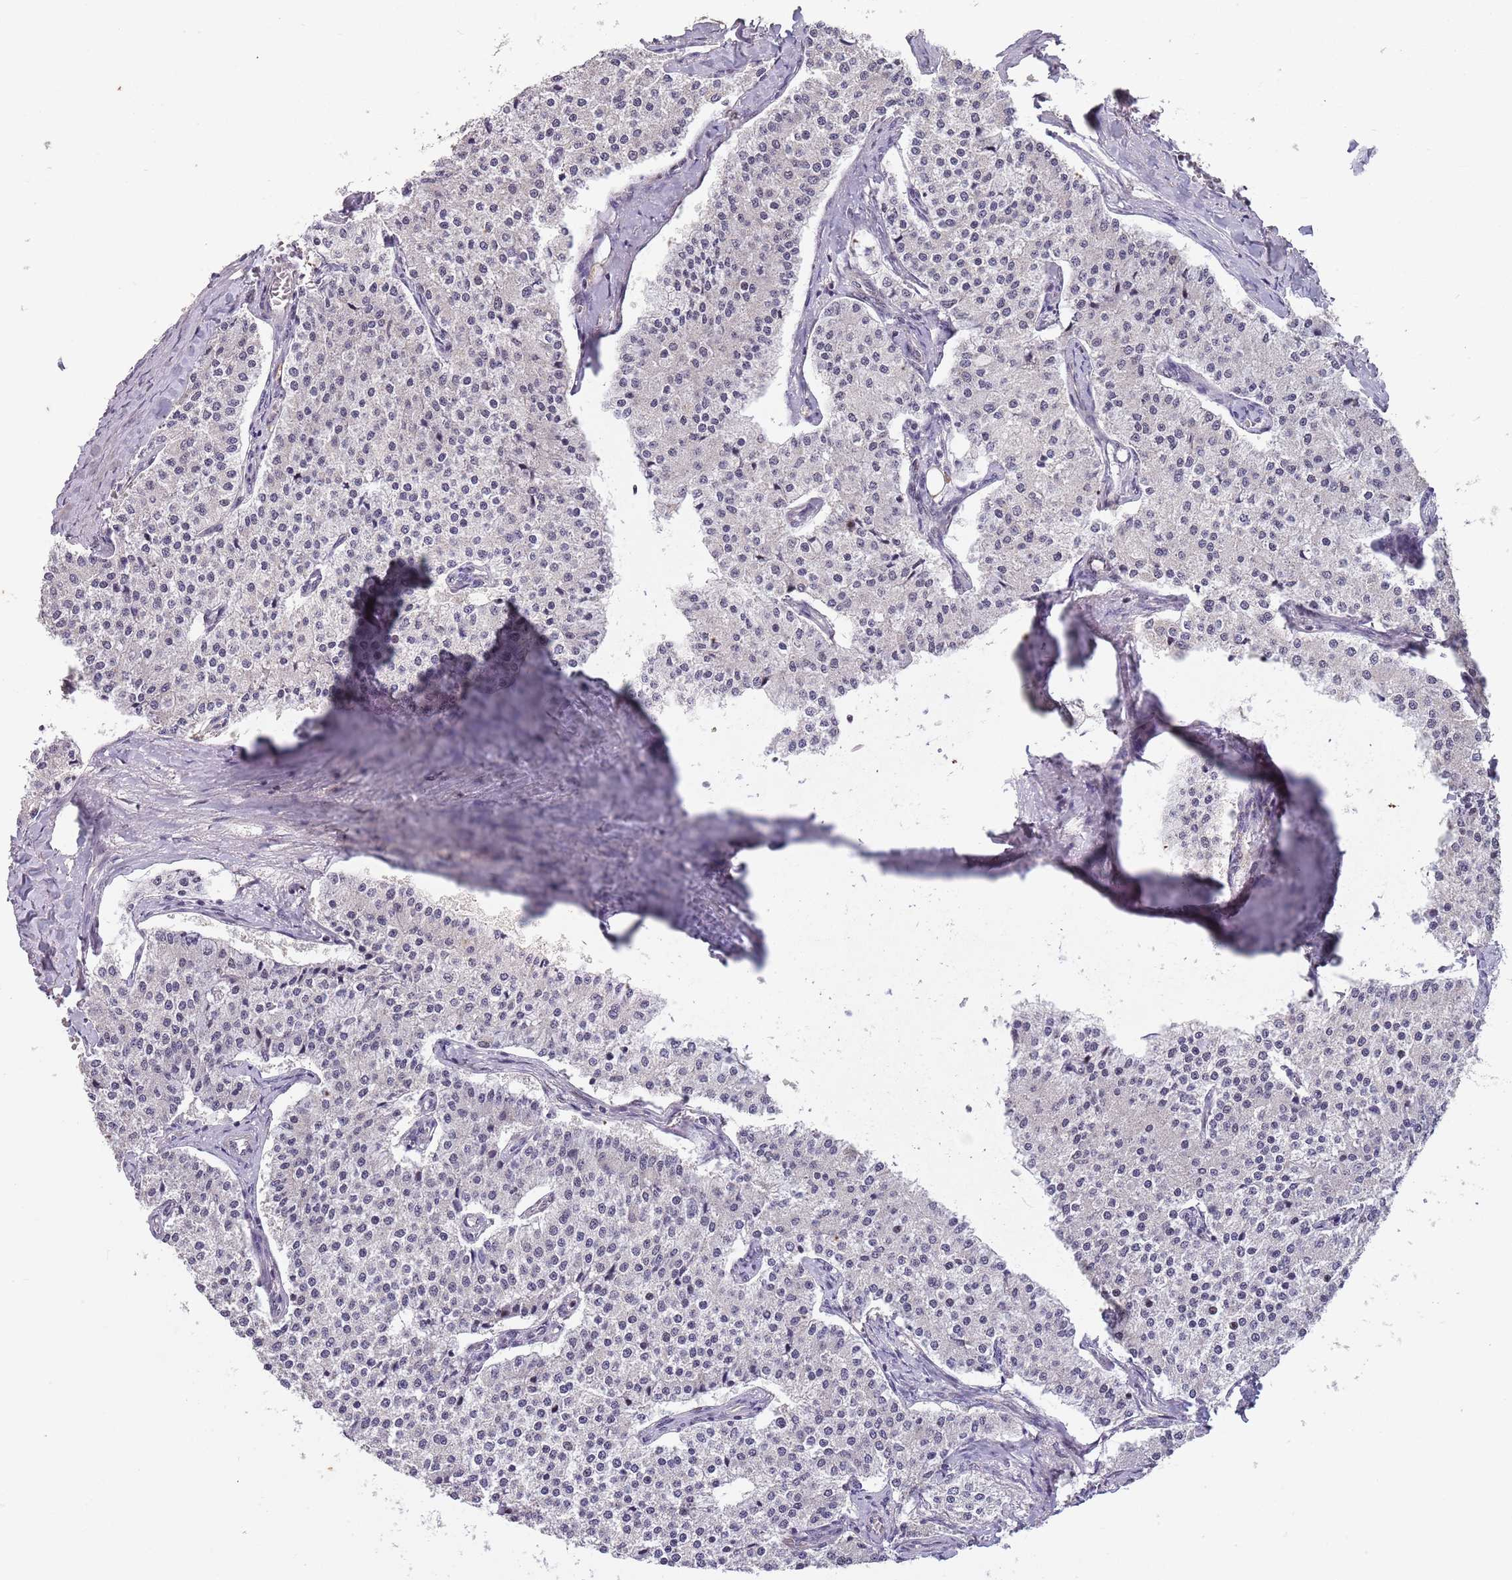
{"staining": {"intensity": "negative", "quantity": "none", "location": "none"}, "tissue": "carcinoid", "cell_type": "Tumor cells", "image_type": "cancer", "snomed": [{"axis": "morphology", "description": "Carcinoid, malignant, NOS"}, {"axis": "topography", "description": "Colon"}], "caption": "Histopathology image shows no significant protein staining in tumor cells of malignant carcinoid. Nuclei are stained in blue.", "gene": "CIZ1", "patient": {"sex": "female", "age": 52}}